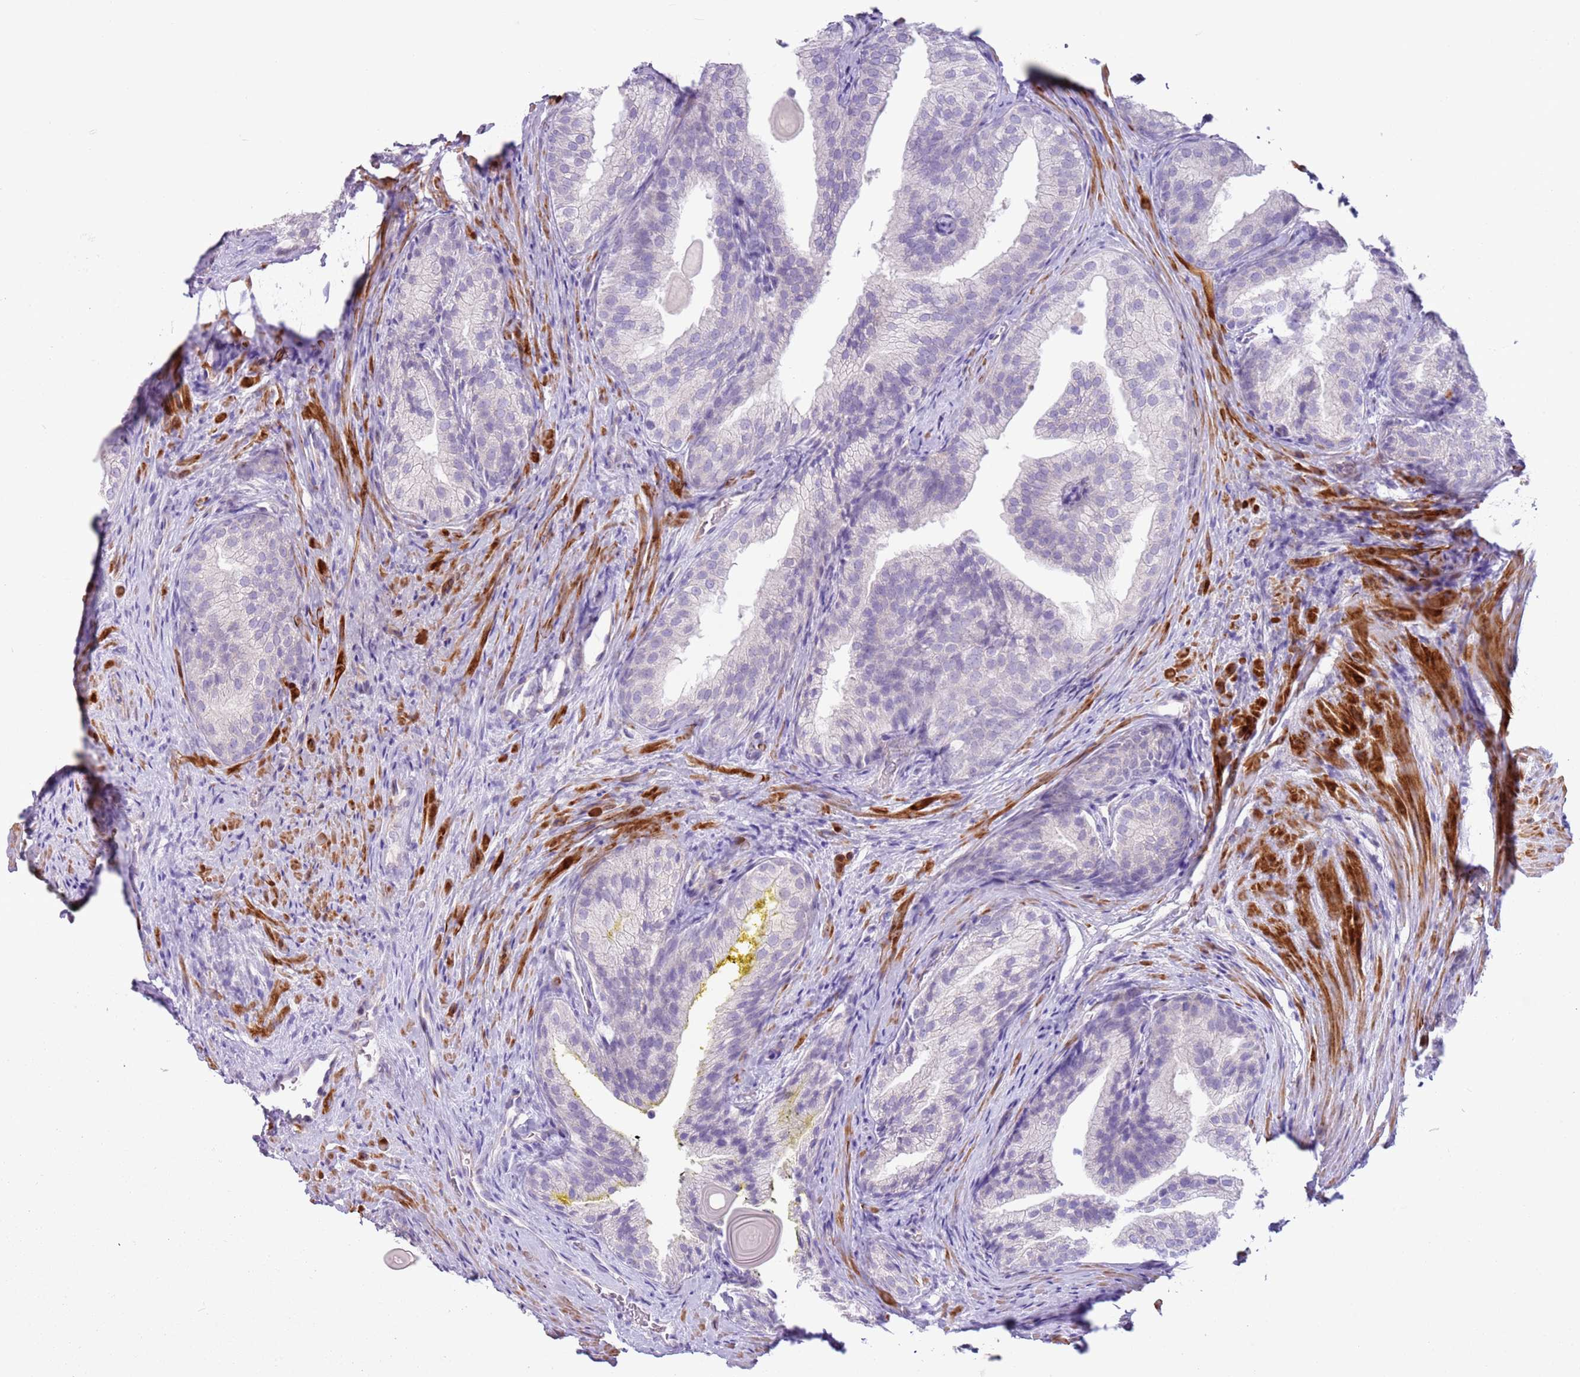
{"staining": {"intensity": "negative", "quantity": "none", "location": "none"}, "tissue": "prostate cancer", "cell_type": "Tumor cells", "image_type": "cancer", "snomed": [{"axis": "morphology", "description": "Adenocarcinoma, Low grade"}, {"axis": "topography", "description": "Prostate"}], "caption": "A photomicrograph of prostate cancer (adenocarcinoma (low-grade)) stained for a protein displays no brown staining in tumor cells.", "gene": "ZNF239", "patient": {"sex": "male", "age": 68}}